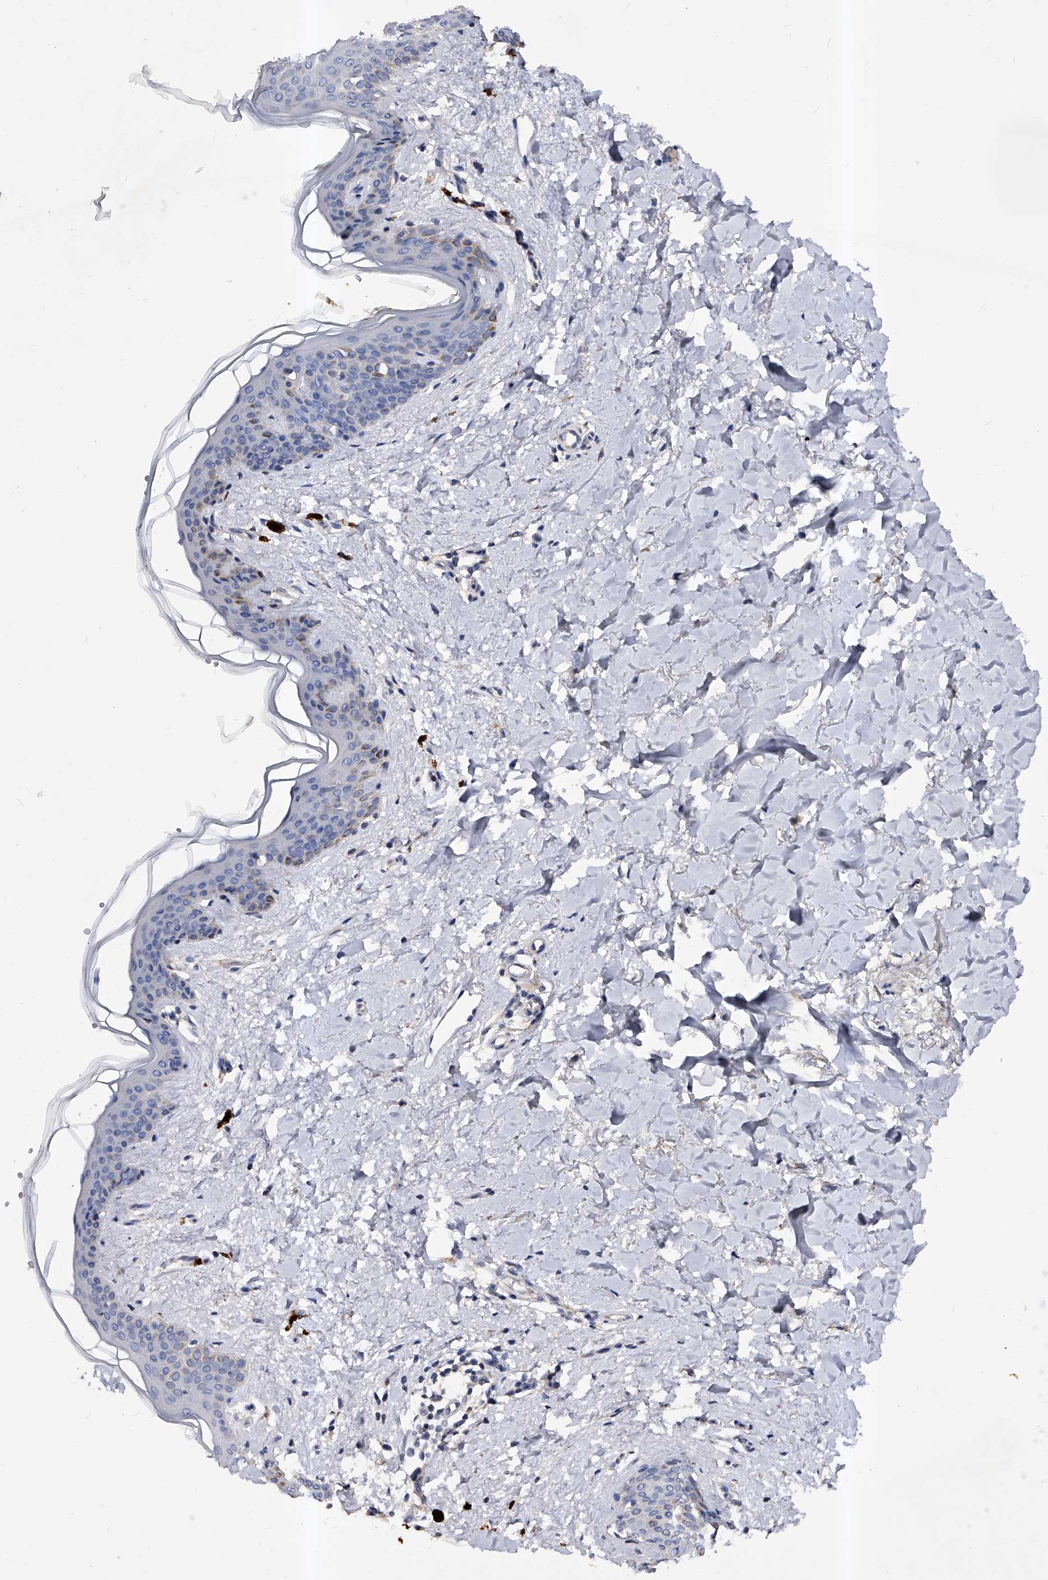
{"staining": {"intensity": "negative", "quantity": "none", "location": "none"}, "tissue": "skin", "cell_type": "Fibroblasts", "image_type": "normal", "snomed": [{"axis": "morphology", "description": "Normal tissue, NOS"}, {"axis": "topography", "description": "Skin"}], "caption": "Immunohistochemistry (IHC) photomicrograph of benign skin: skin stained with DAB (3,3'-diaminobenzidine) reveals no significant protein positivity in fibroblasts. (DAB (3,3'-diaminobenzidine) immunohistochemistry with hematoxylin counter stain).", "gene": "ARL4C", "patient": {"sex": "female", "age": 46}}